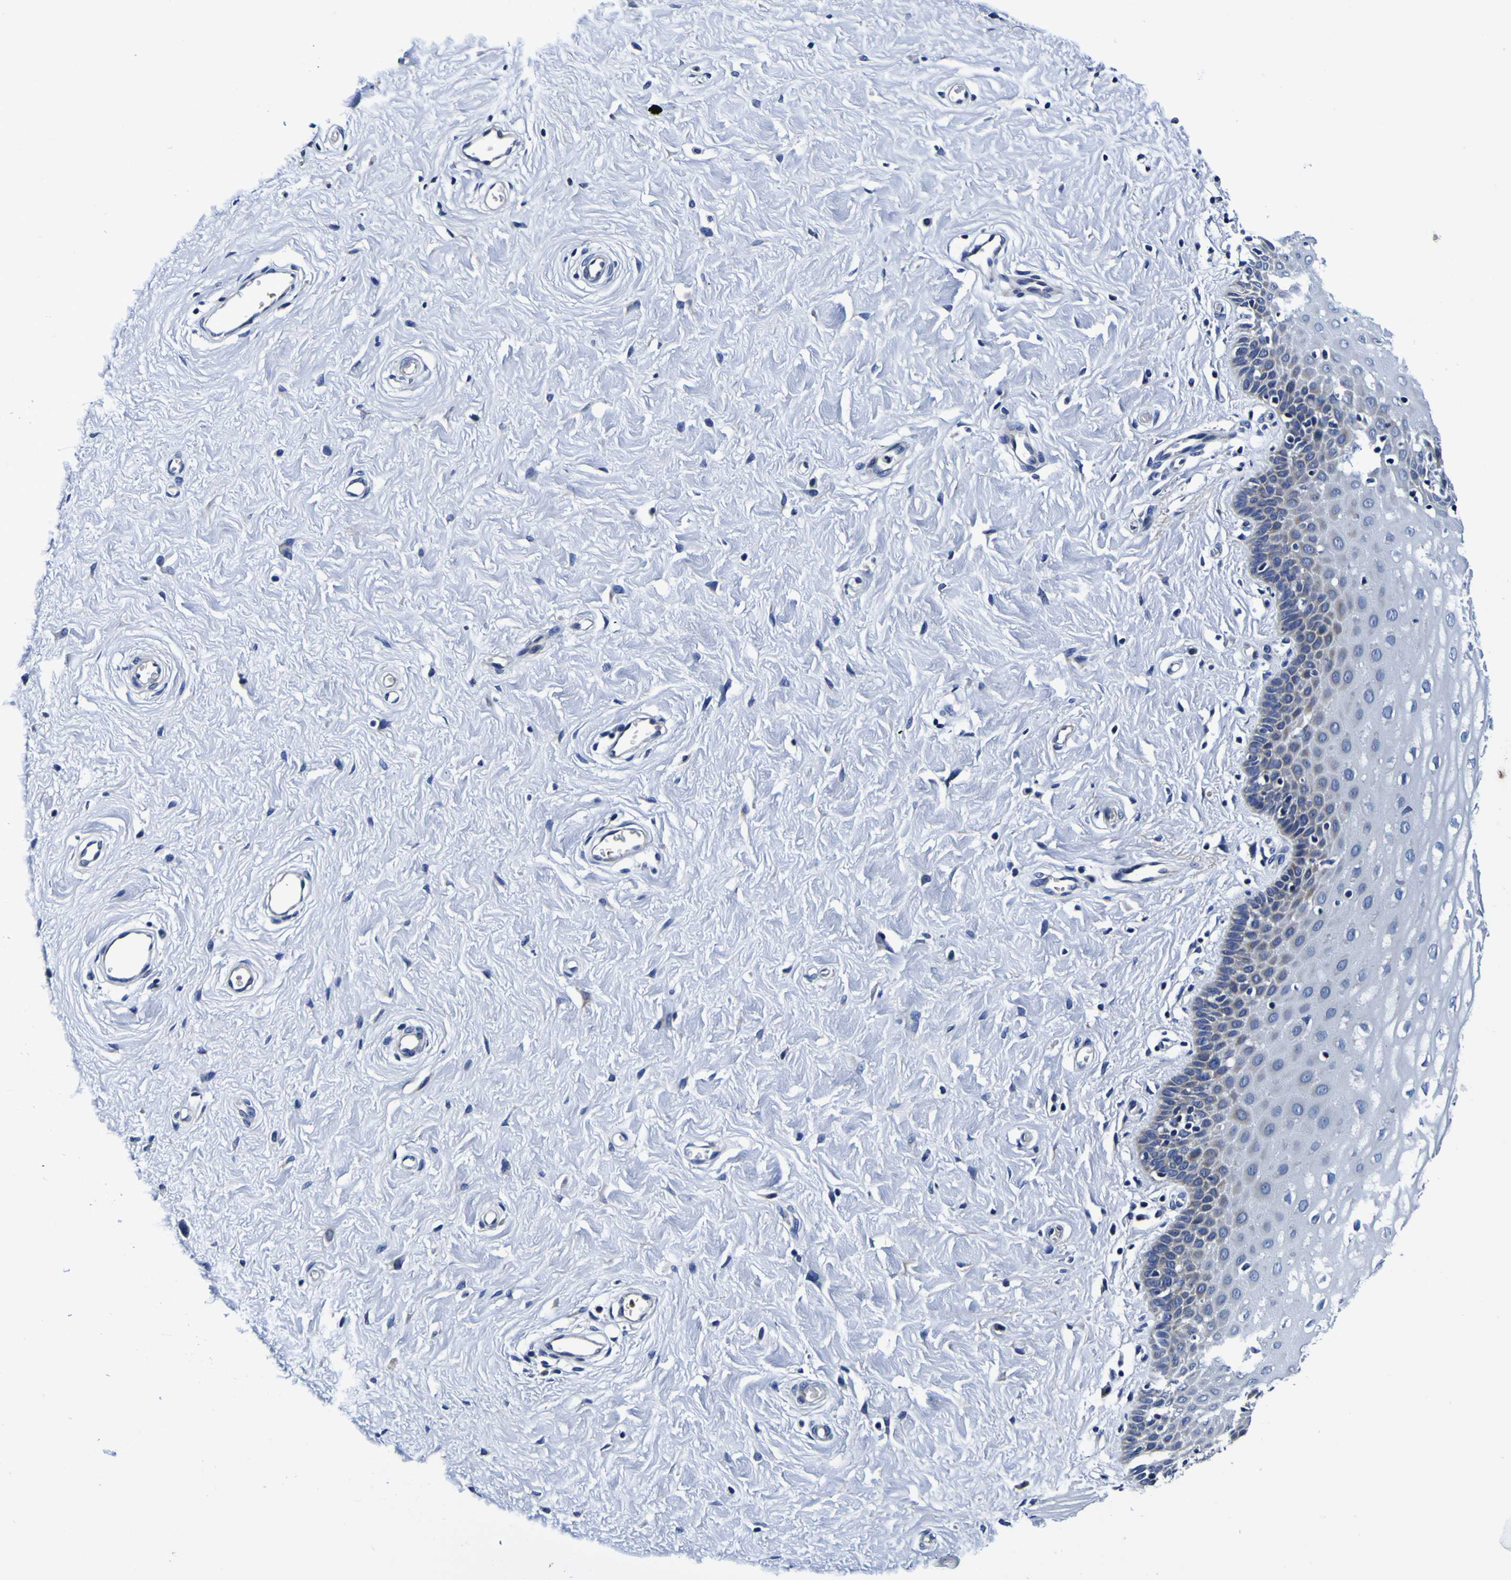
{"staining": {"intensity": "moderate", "quantity": "25%-75%", "location": "cytoplasmic/membranous"}, "tissue": "cervix", "cell_type": "Glandular cells", "image_type": "normal", "snomed": [{"axis": "morphology", "description": "Normal tissue, NOS"}, {"axis": "topography", "description": "Cervix"}], "caption": "Immunohistochemistry micrograph of unremarkable cervix: human cervix stained using immunohistochemistry shows medium levels of moderate protein expression localized specifically in the cytoplasmic/membranous of glandular cells, appearing as a cytoplasmic/membranous brown color.", "gene": "PDLIM4", "patient": {"sex": "female", "age": 55}}